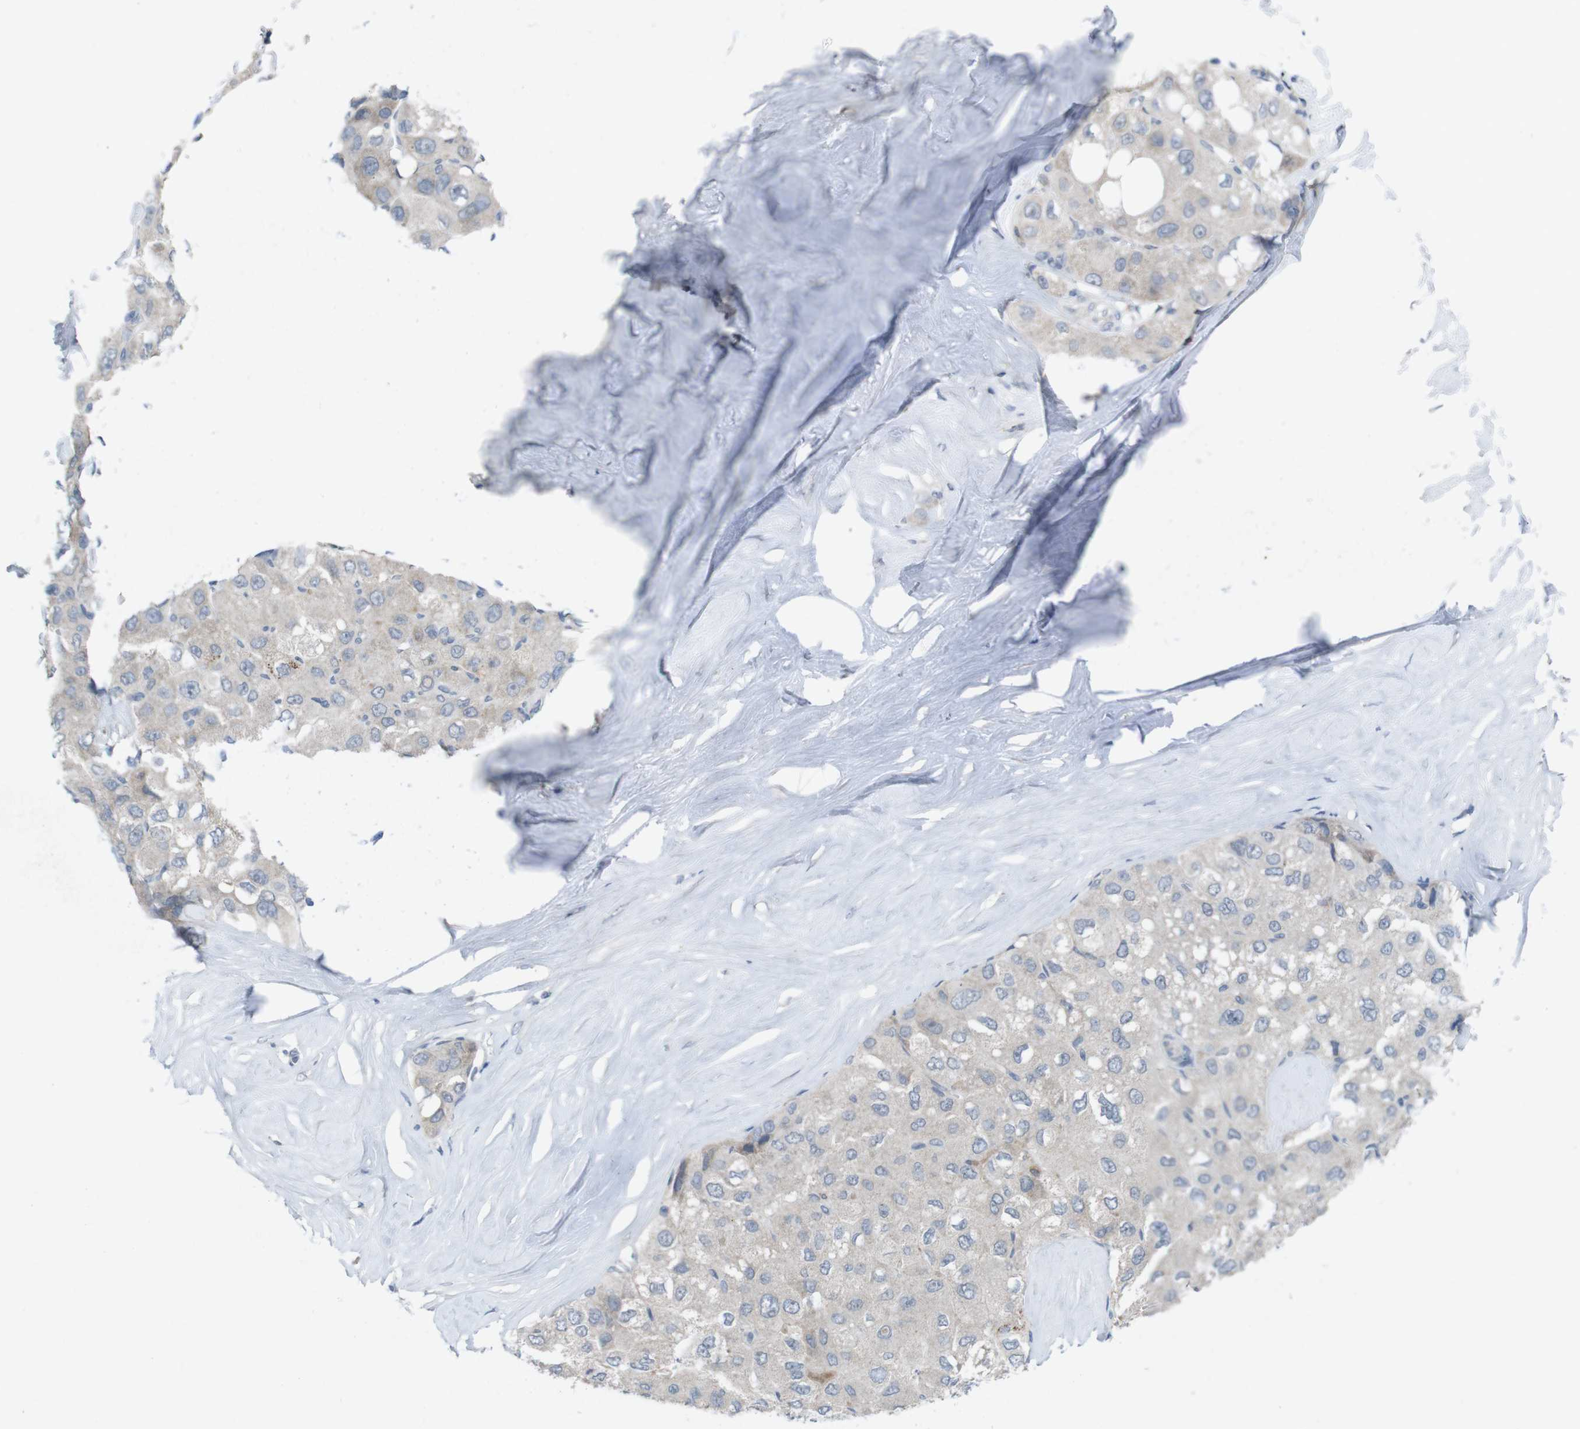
{"staining": {"intensity": "weak", "quantity": "<25%", "location": "cytoplasmic/membranous"}, "tissue": "liver cancer", "cell_type": "Tumor cells", "image_type": "cancer", "snomed": [{"axis": "morphology", "description": "Carcinoma, Hepatocellular, NOS"}, {"axis": "topography", "description": "Liver"}], "caption": "Immunohistochemical staining of human liver hepatocellular carcinoma demonstrates no significant expression in tumor cells. The staining is performed using DAB brown chromogen with nuclei counter-stained in using hematoxylin.", "gene": "SLAMF7", "patient": {"sex": "male", "age": 80}}